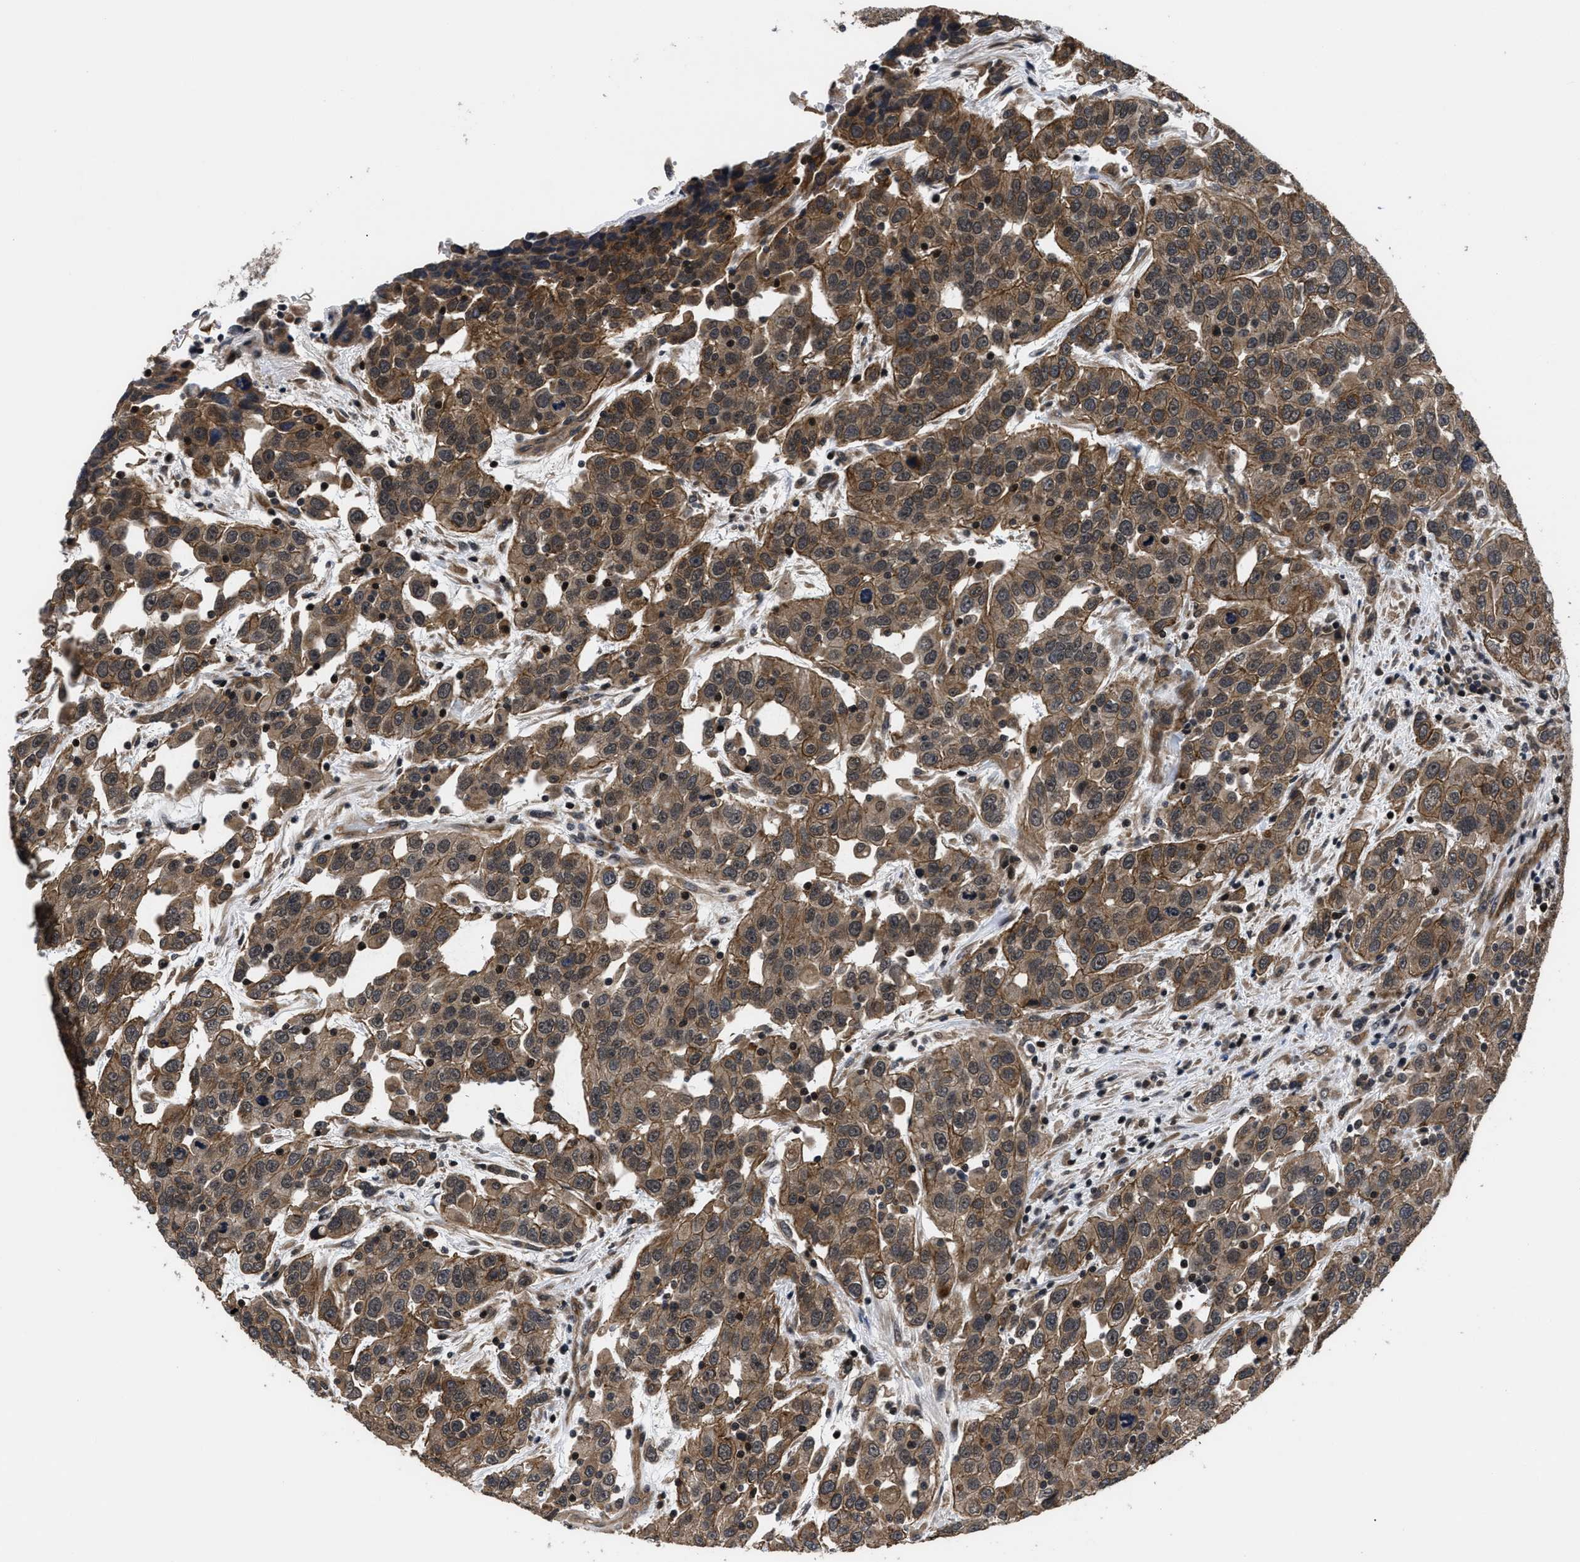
{"staining": {"intensity": "moderate", "quantity": ">75%", "location": "cytoplasmic/membranous"}, "tissue": "urothelial cancer", "cell_type": "Tumor cells", "image_type": "cancer", "snomed": [{"axis": "morphology", "description": "Urothelial carcinoma, High grade"}, {"axis": "topography", "description": "Urinary bladder"}], "caption": "Protein positivity by IHC reveals moderate cytoplasmic/membranous expression in approximately >75% of tumor cells in urothelial carcinoma (high-grade).", "gene": "DNAJC14", "patient": {"sex": "female", "age": 80}}